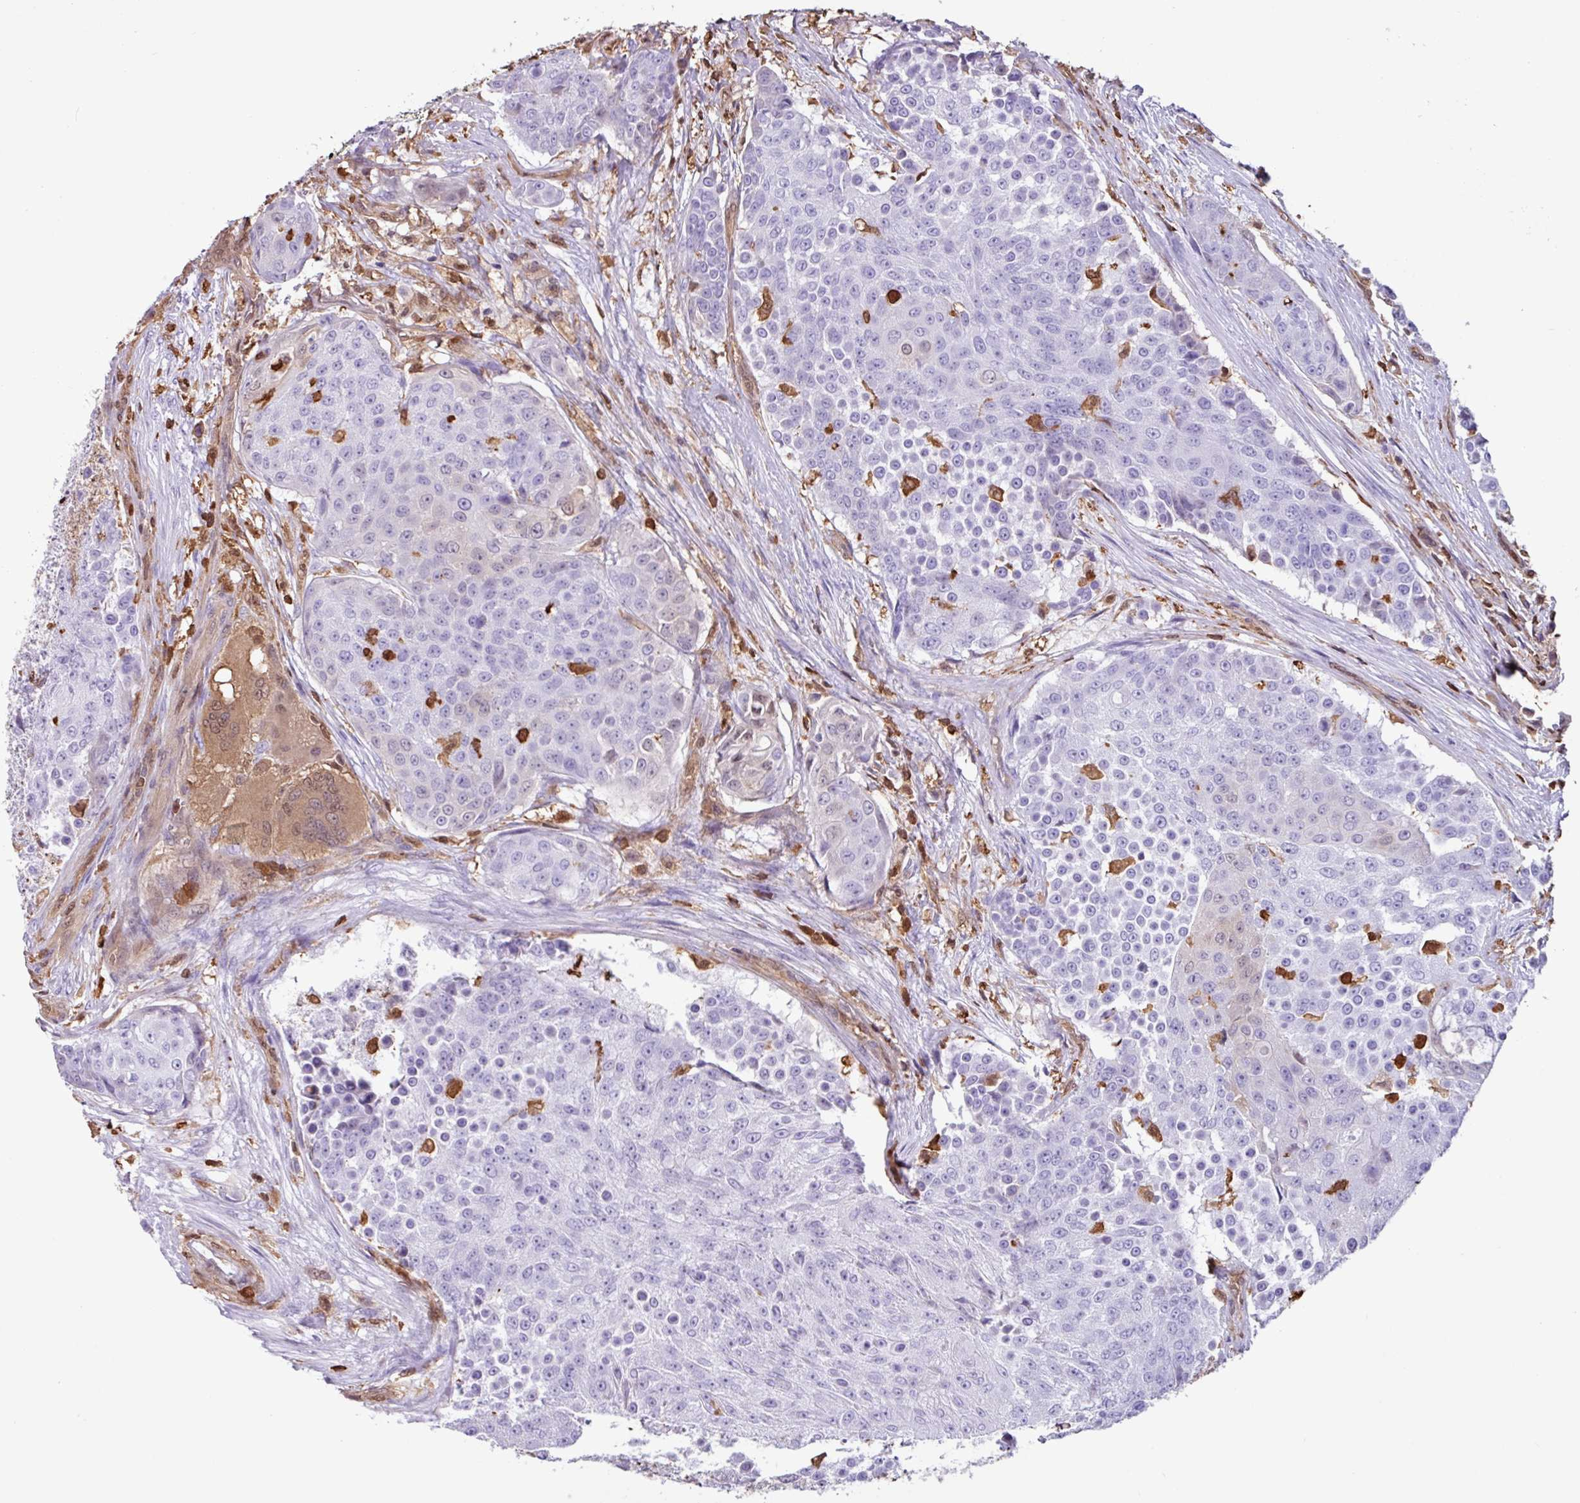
{"staining": {"intensity": "negative", "quantity": "none", "location": "none"}, "tissue": "urothelial cancer", "cell_type": "Tumor cells", "image_type": "cancer", "snomed": [{"axis": "morphology", "description": "Urothelial carcinoma, High grade"}, {"axis": "topography", "description": "Urinary bladder"}], "caption": "Histopathology image shows no protein staining in tumor cells of urothelial cancer tissue.", "gene": "ARHGDIB", "patient": {"sex": "female", "age": 63}}